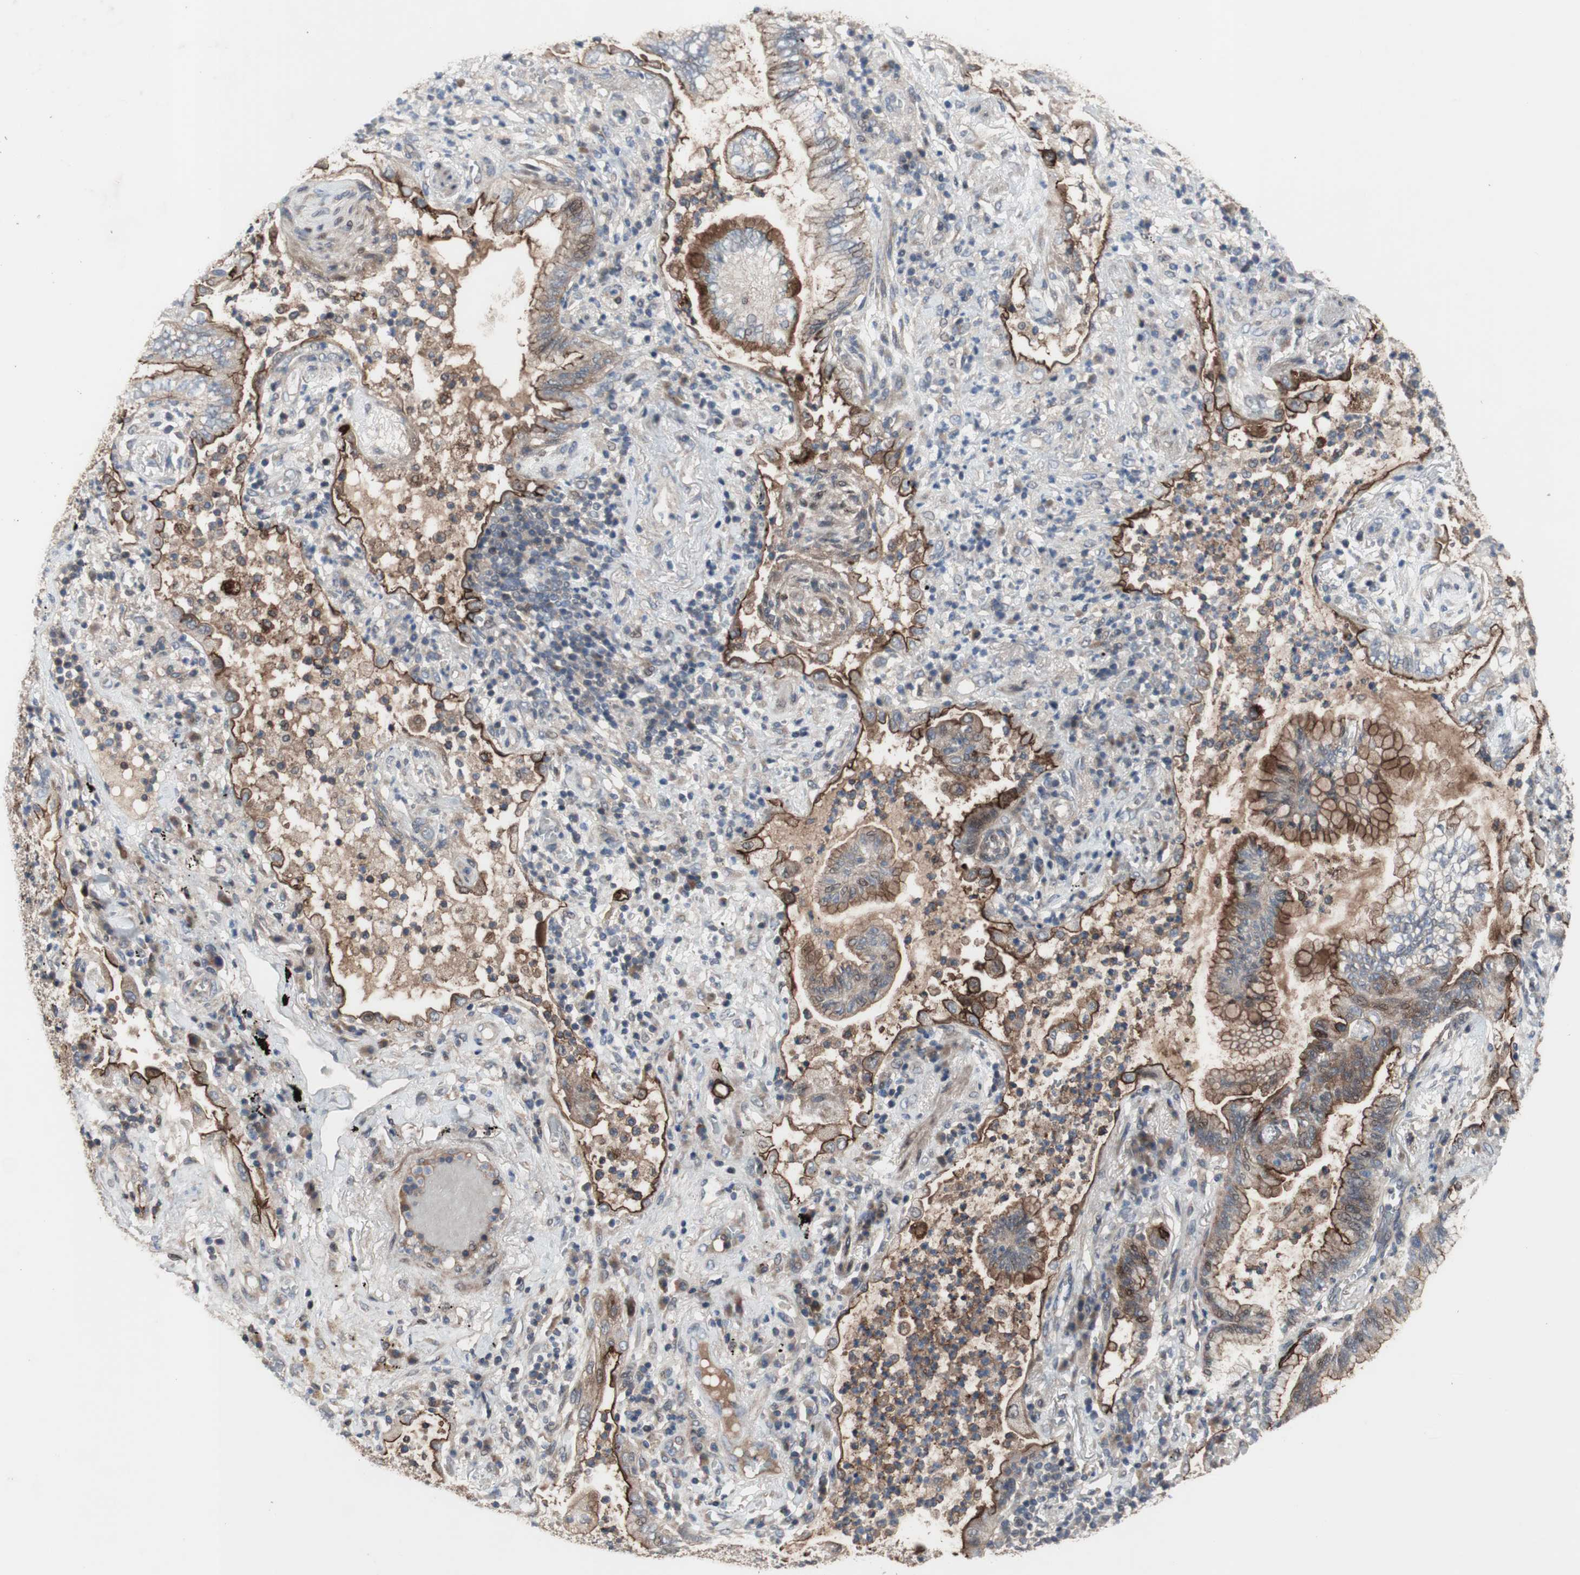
{"staining": {"intensity": "weak", "quantity": ">75%", "location": "cytoplasmic/membranous"}, "tissue": "lung cancer", "cell_type": "Tumor cells", "image_type": "cancer", "snomed": [{"axis": "morphology", "description": "Normal tissue, NOS"}, {"axis": "morphology", "description": "Adenocarcinoma, NOS"}, {"axis": "topography", "description": "Bronchus"}, {"axis": "topography", "description": "Lung"}], "caption": "An IHC histopathology image of neoplastic tissue is shown. Protein staining in brown labels weak cytoplasmic/membranous positivity in lung cancer within tumor cells.", "gene": "OAZ1", "patient": {"sex": "female", "age": 70}}